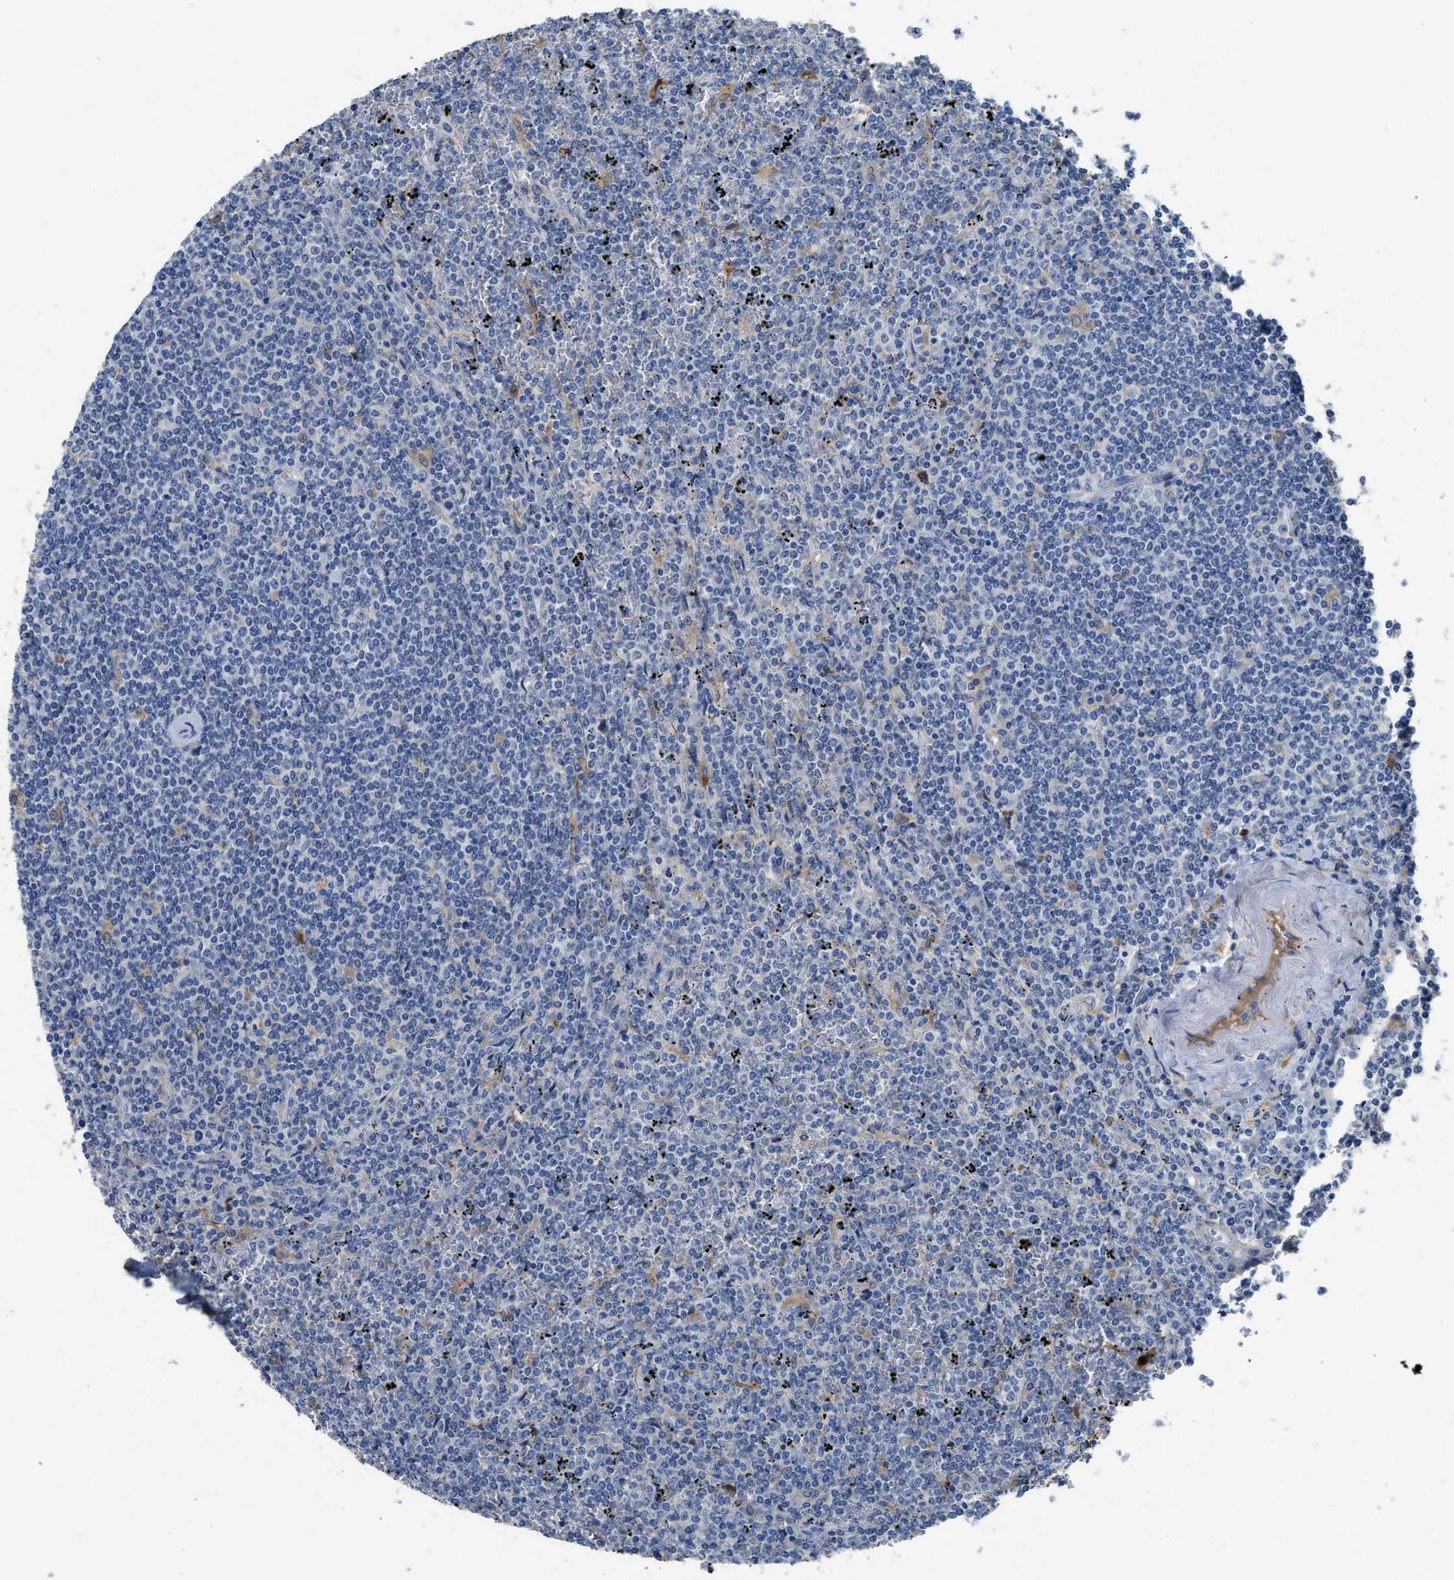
{"staining": {"intensity": "negative", "quantity": "none", "location": "none"}, "tissue": "lymphoma", "cell_type": "Tumor cells", "image_type": "cancer", "snomed": [{"axis": "morphology", "description": "Malignant lymphoma, non-Hodgkin's type, Low grade"}, {"axis": "topography", "description": "Spleen"}], "caption": "IHC histopathology image of neoplastic tissue: malignant lymphoma, non-Hodgkin's type (low-grade) stained with DAB (3,3'-diaminobenzidine) displays no significant protein expression in tumor cells.", "gene": "C1S", "patient": {"sex": "female", "age": 19}}